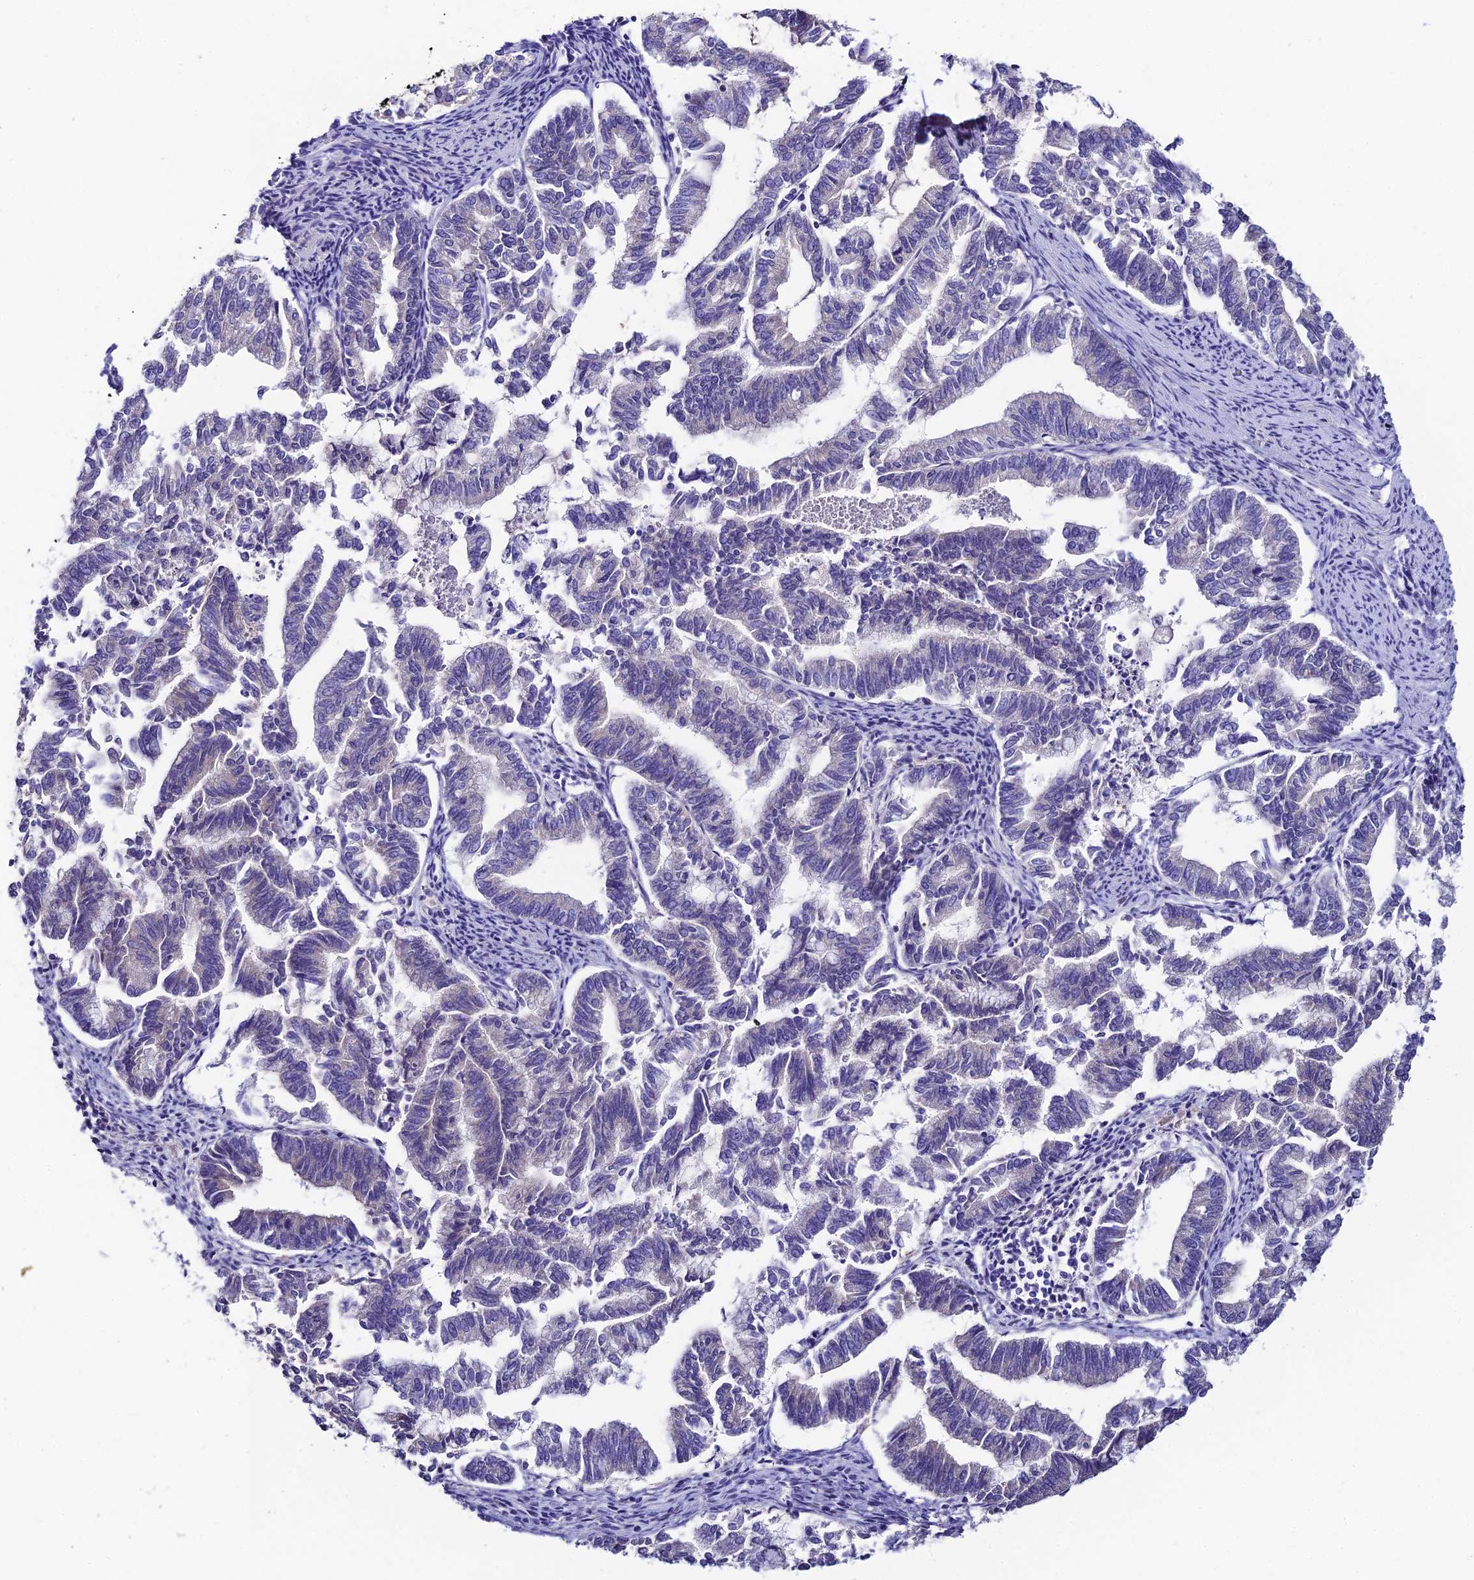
{"staining": {"intensity": "negative", "quantity": "none", "location": "none"}, "tissue": "endometrial cancer", "cell_type": "Tumor cells", "image_type": "cancer", "snomed": [{"axis": "morphology", "description": "Adenocarcinoma, NOS"}, {"axis": "topography", "description": "Endometrium"}], "caption": "High power microscopy image of an immunohistochemistry (IHC) micrograph of endometrial cancer (adenocarcinoma), revealing no significant positivity in tumor cells.", "gene": "DUSP29", "patient": {"sex": "female", "age": 79}}